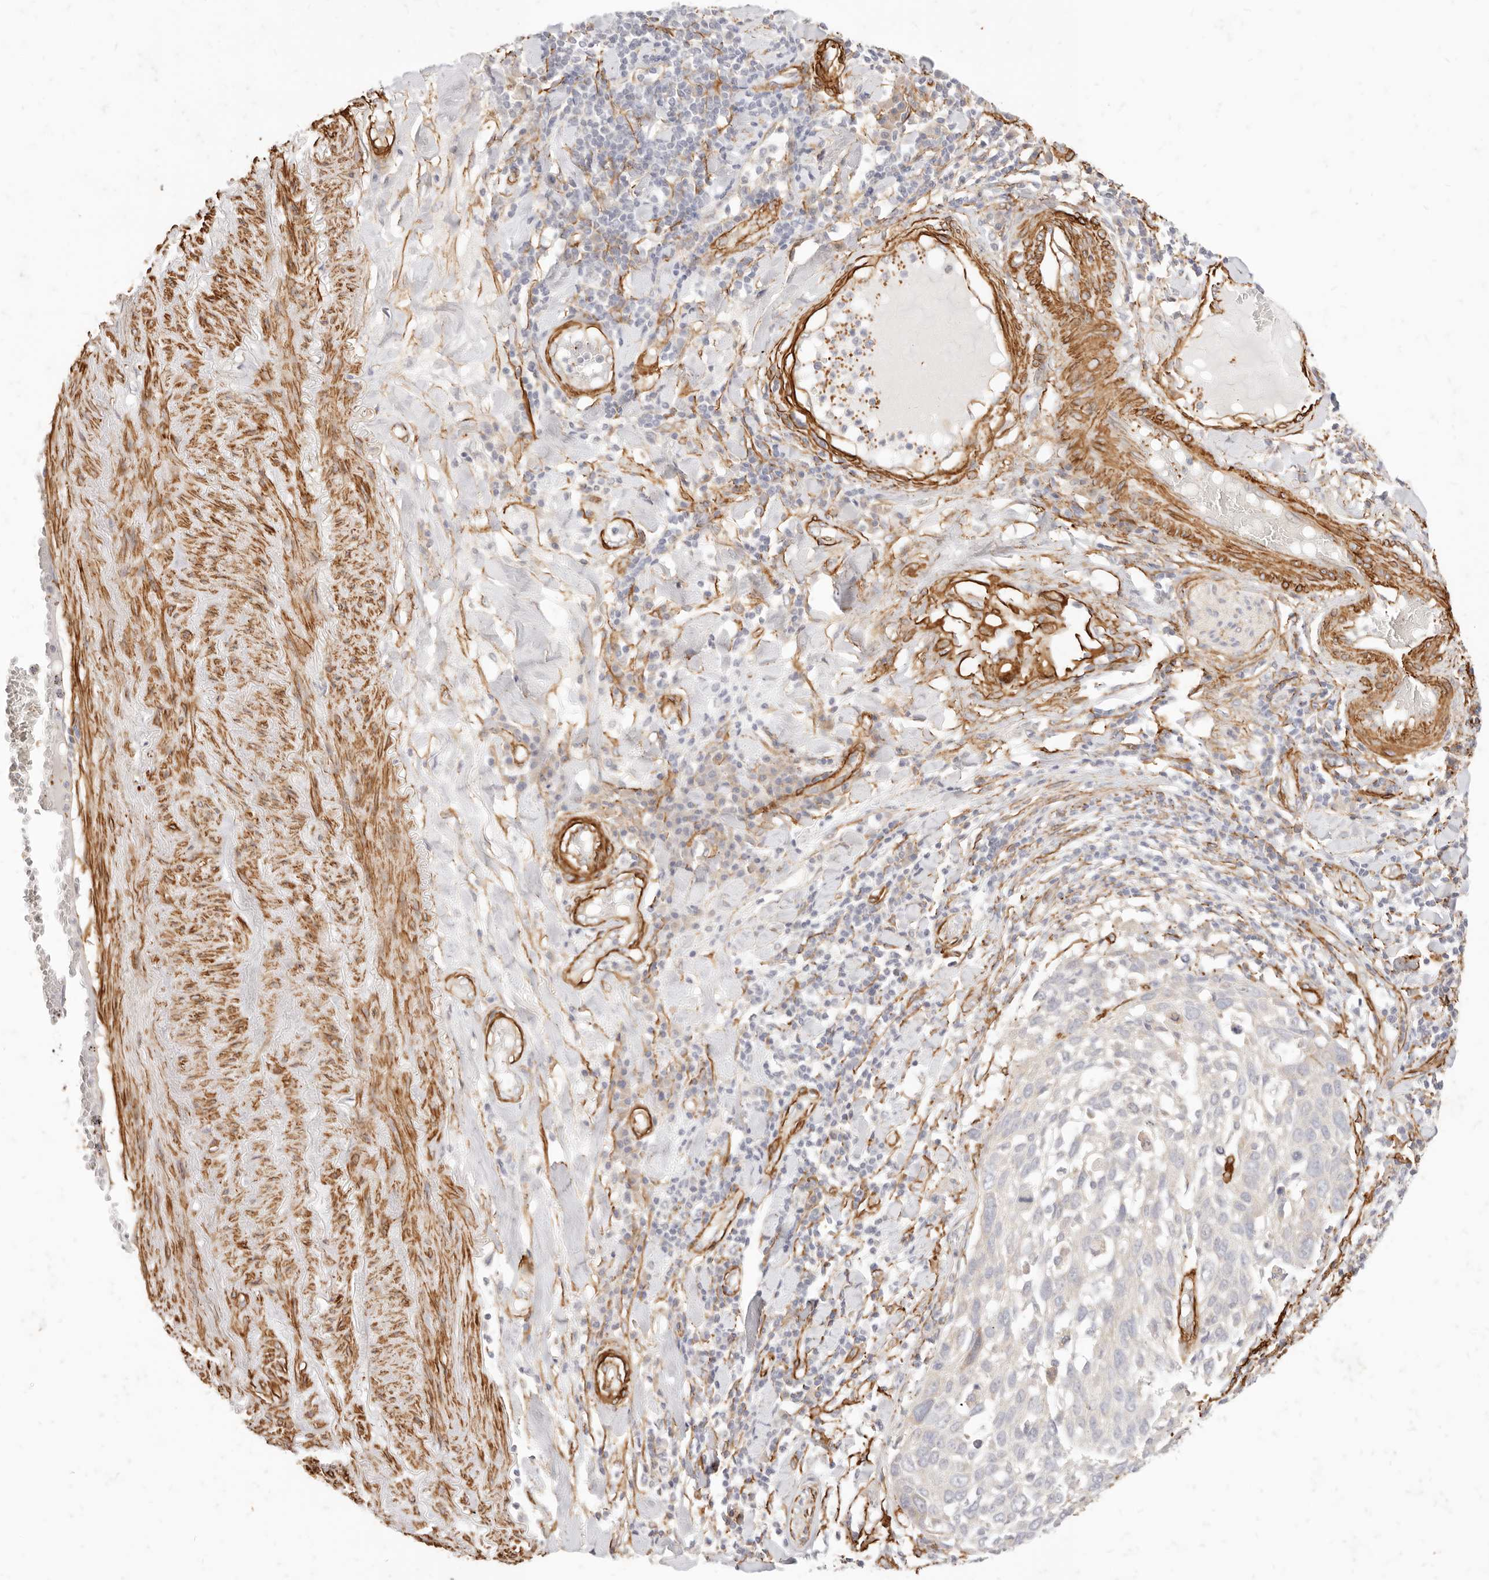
{"staining": {"intensity": "negative", "quantity": "none", "location": "none"}, "tissue": "lung cancer", "cell_type": "Tumor cells", "image_type": "cancer", "snomed": [{"axis": "morphology", "description": "Squamous cell carcinoma, NOS"}, {"axis": "topography", "description": "Lung"}], "caption": "High magnification brightfield microscopy of squamous cell carcinoma (lung) stained with DAB (3,3'-diaminobenzidine) (brown) and counterstained with hematoxylin (blue): tumor cells show no significant expression. Brightfield microscopy of immunohistochemistry (IHC) stained with DAB (brown) and hematoxylin (blue), captured at high magnification.", "gene": "TMTC2", "patient": {"sex": "male", "age": 65}}